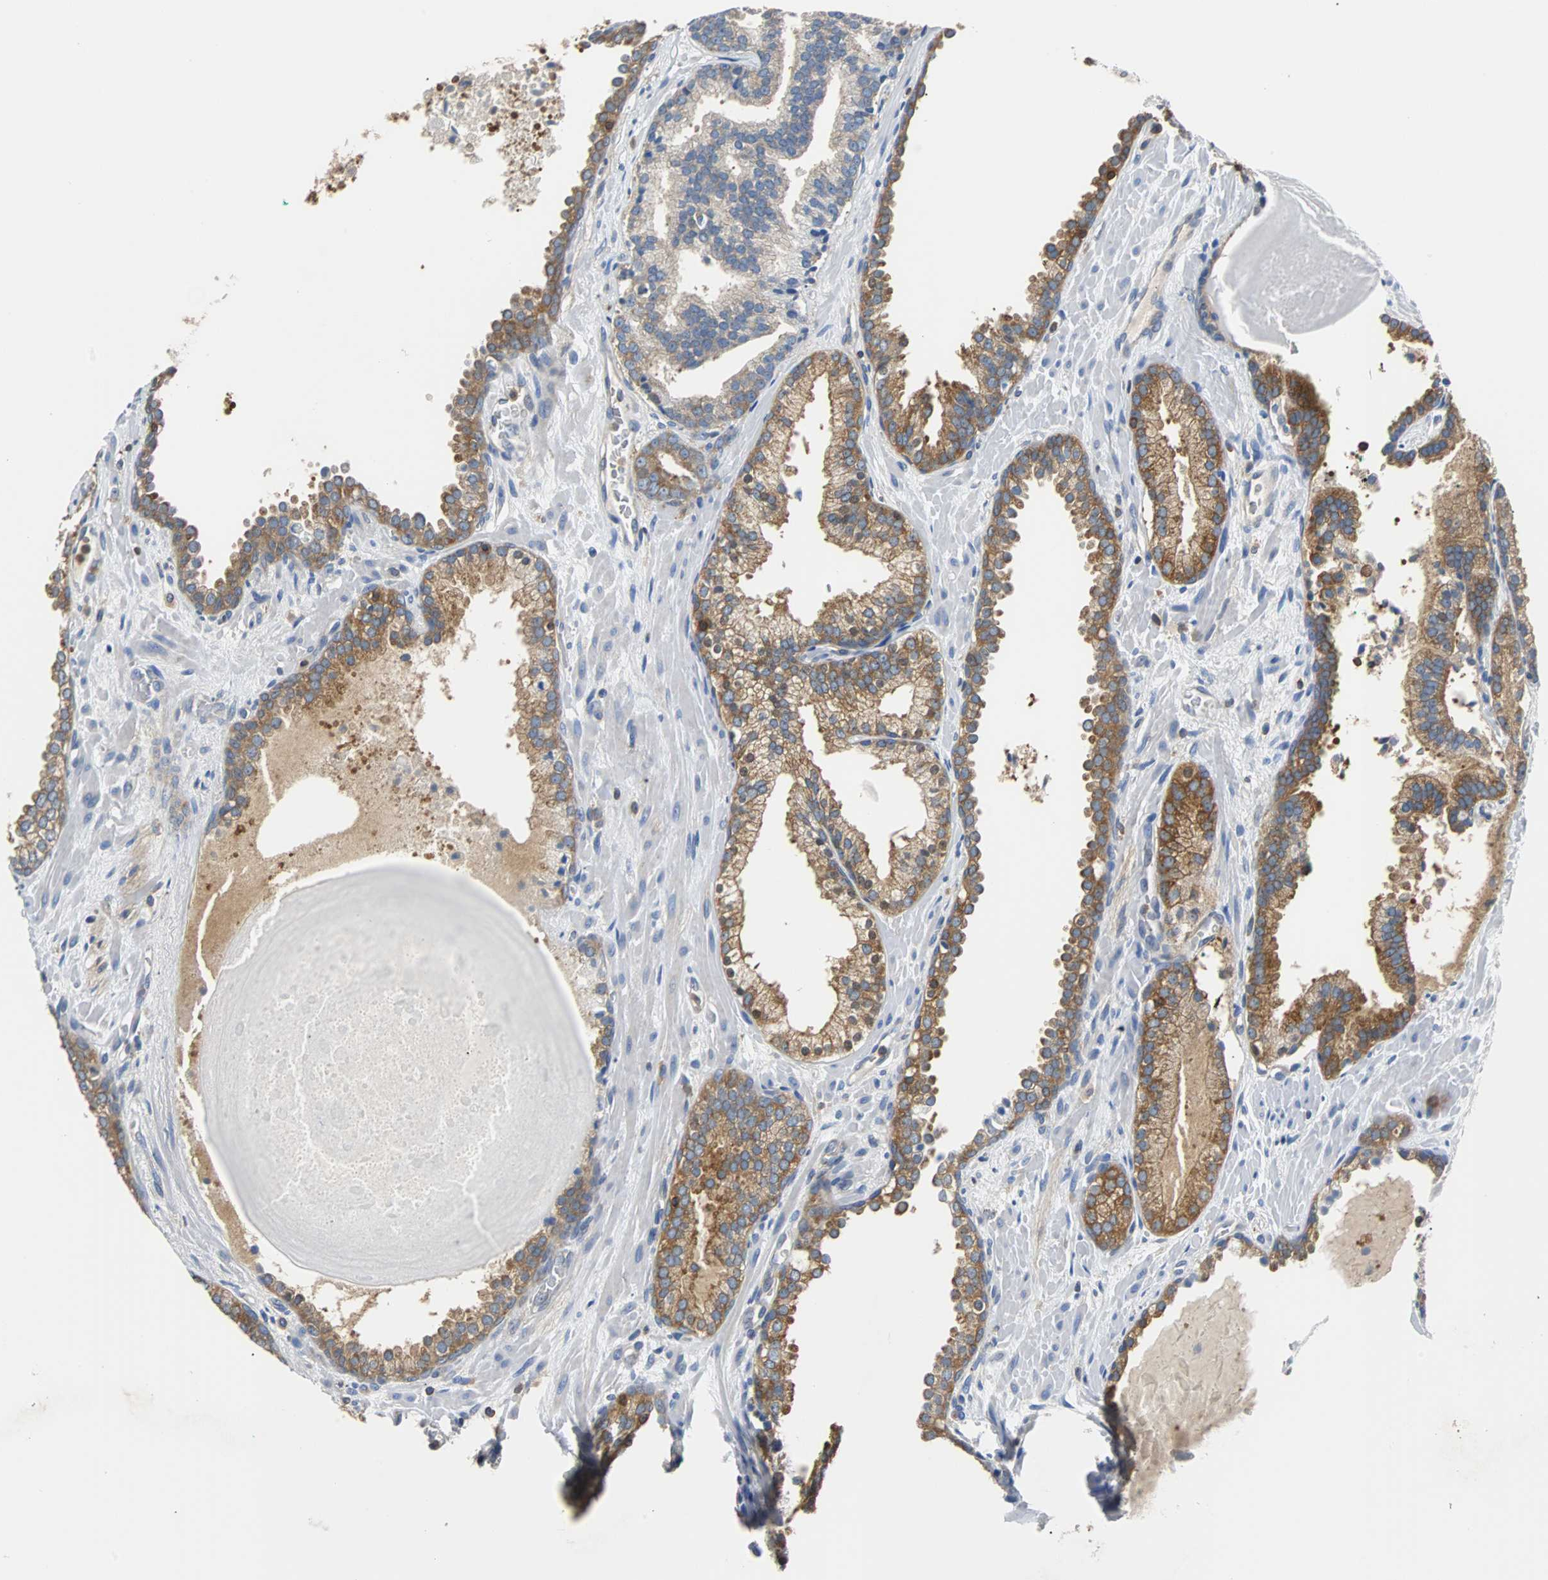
{"staining": {"intensity": "moderate", "quantity": ">75%", "location": "cytoplasmic/membranous"}, "tissue": "prostate cancer", "cell_type": "Tumor cells", "image_type": "cancer", "snomed": [{"axis": "morphology", "description": "Adenocarcinoma, Low grade"}, {"axis": "topography", "description": "Prostate"}], "caption": "Moderate cytoplasmic/membranous staining for a protein is identified in about >75% of tumor cells of prostate adenocarcinoma (low-grade) using IHC.", "gene": "TSC22D4", "patient": {"sex": "male", "age": 63}}